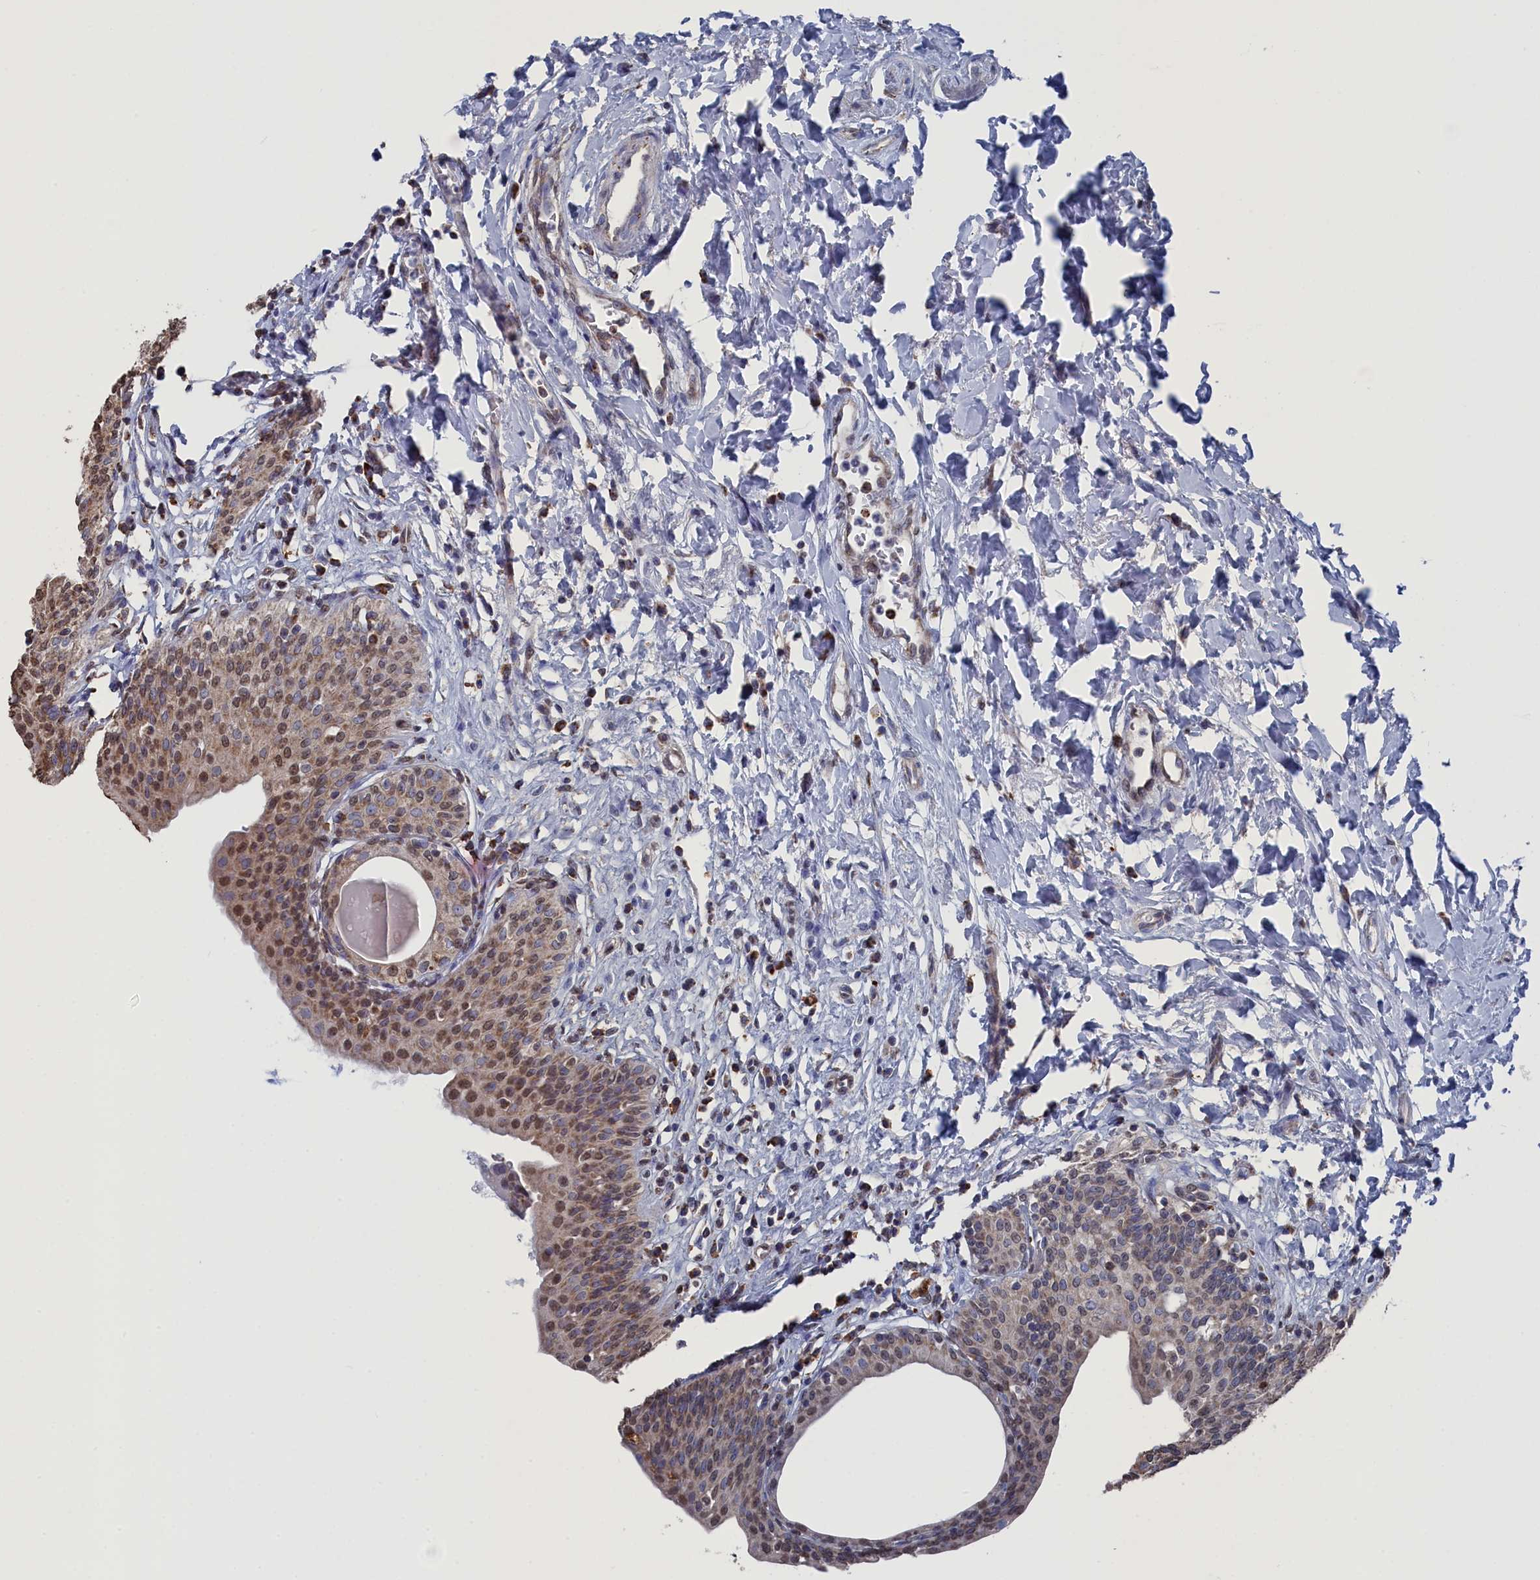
{"staining": {"intensity": "moderate", "quantity": "25%-75%", "location": "nuclear"}, "tissue": "urinary bladder", "cell_type": "Urothelial cells", "image_type": "normal", "snomed": [{"axis": "morphology", "description": "Normal tissue, NOS"}, {"axis": "topography", "description": "Urinary bladder"}], "caption": "Brown immunohistochemical staining in normal human urinary bladder demonstrates moderate nuclear expression in approximately 25%-75% of urothelial cells. (IHC, brightfield microscopy, high magnification).", "gene": "SMG9", "patient": {"sex": "male", "age": 83}}